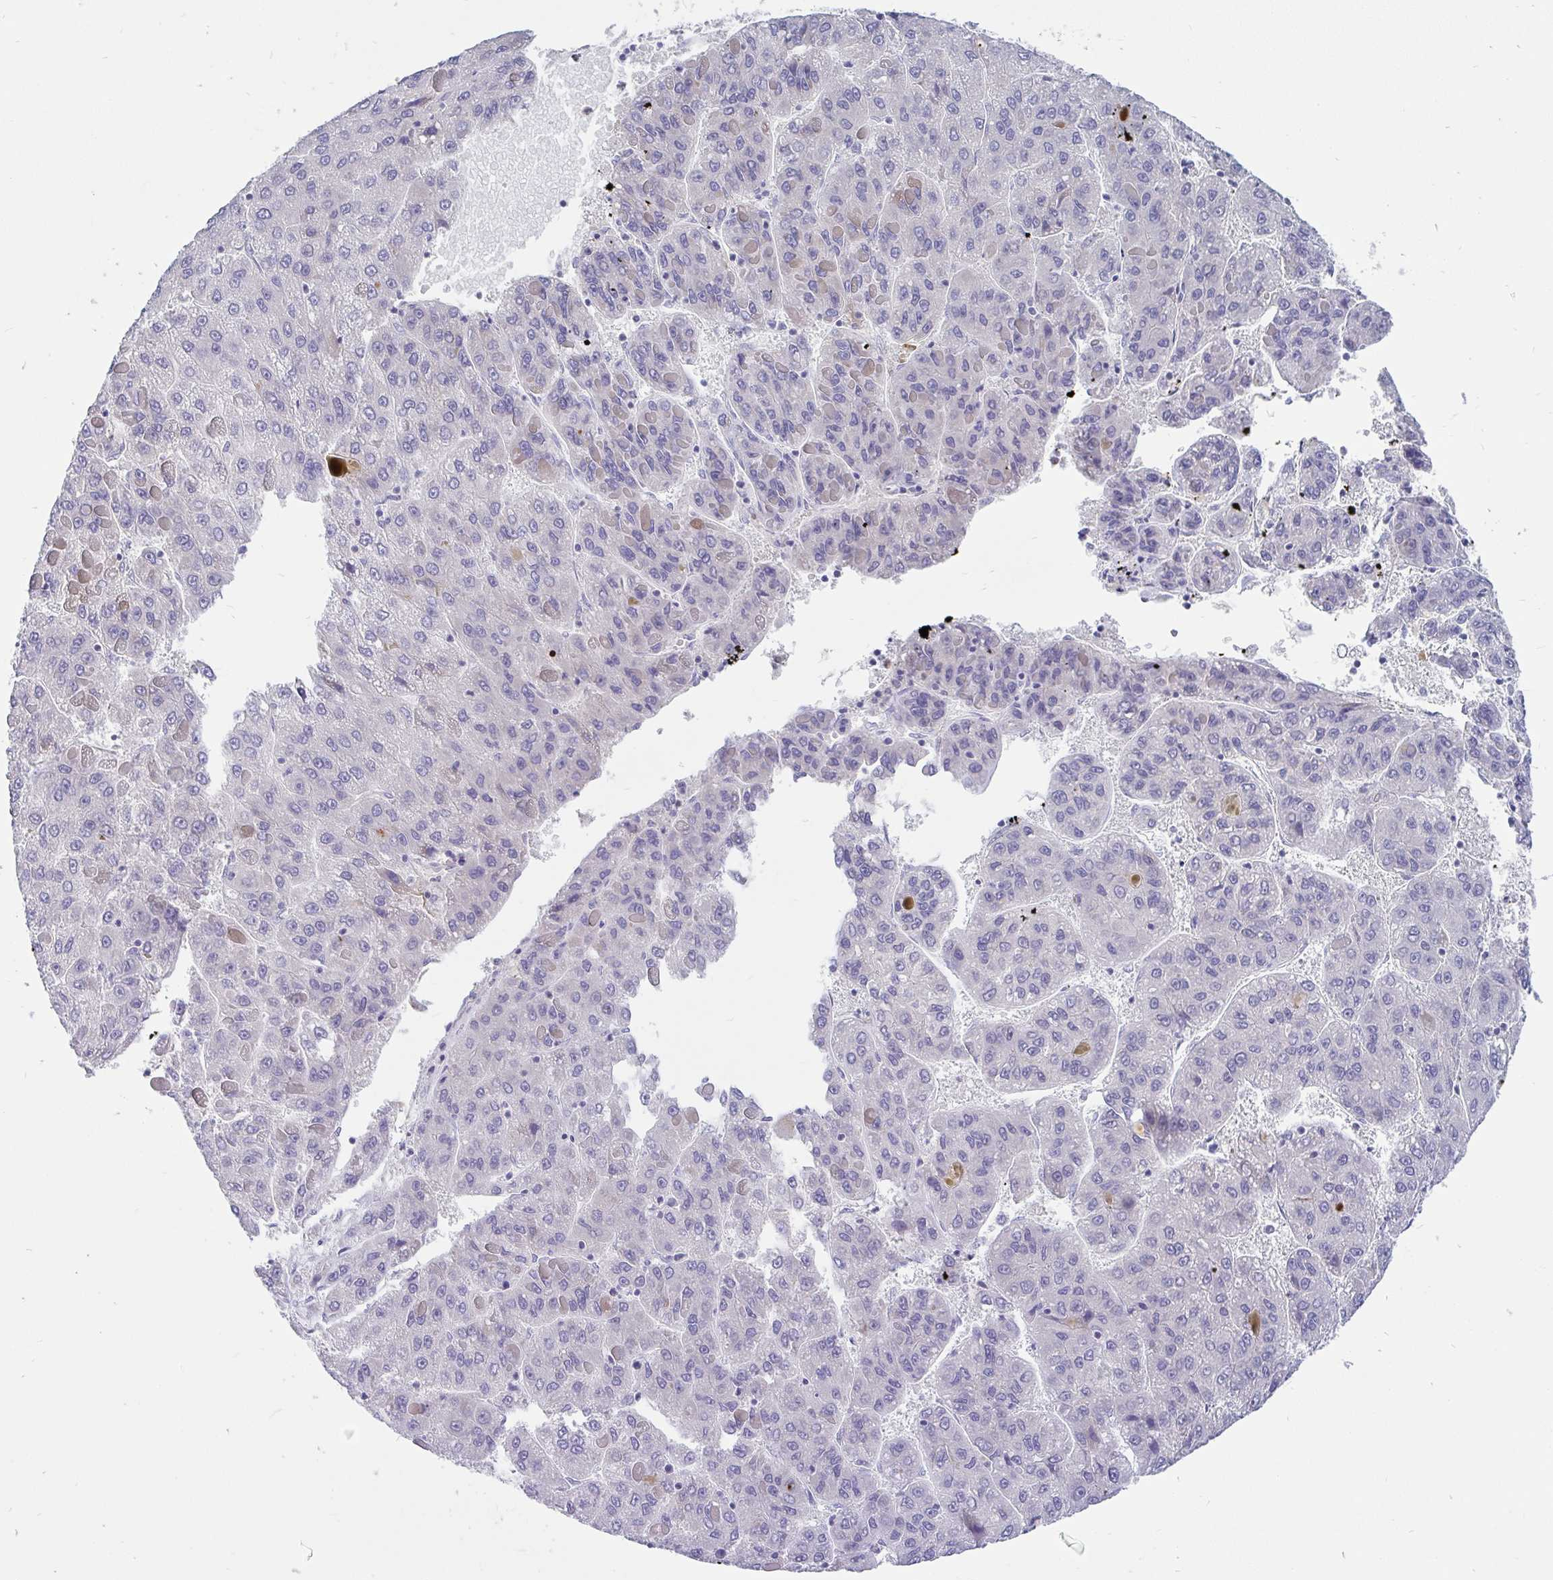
{"staining": {"intensity": "negative", "quantity": "none", "location": "none"}, "tissue": "liver cancer", "cell_type": "Tumor cells", "image_type": "cancer", "snomed": [{"axis": "morphology", "description": "Carcinoma, Hepatocellular, NOS"}, {"axis": "topography", "description": "Liver"}], "caption": "Immunohistochemistry (IHC) of hepatocellular carcinoma (liver) reveals no expression in tumor cells.", "gene": "KIAA2013", "patient": {"sex": "female", "age": 82}}